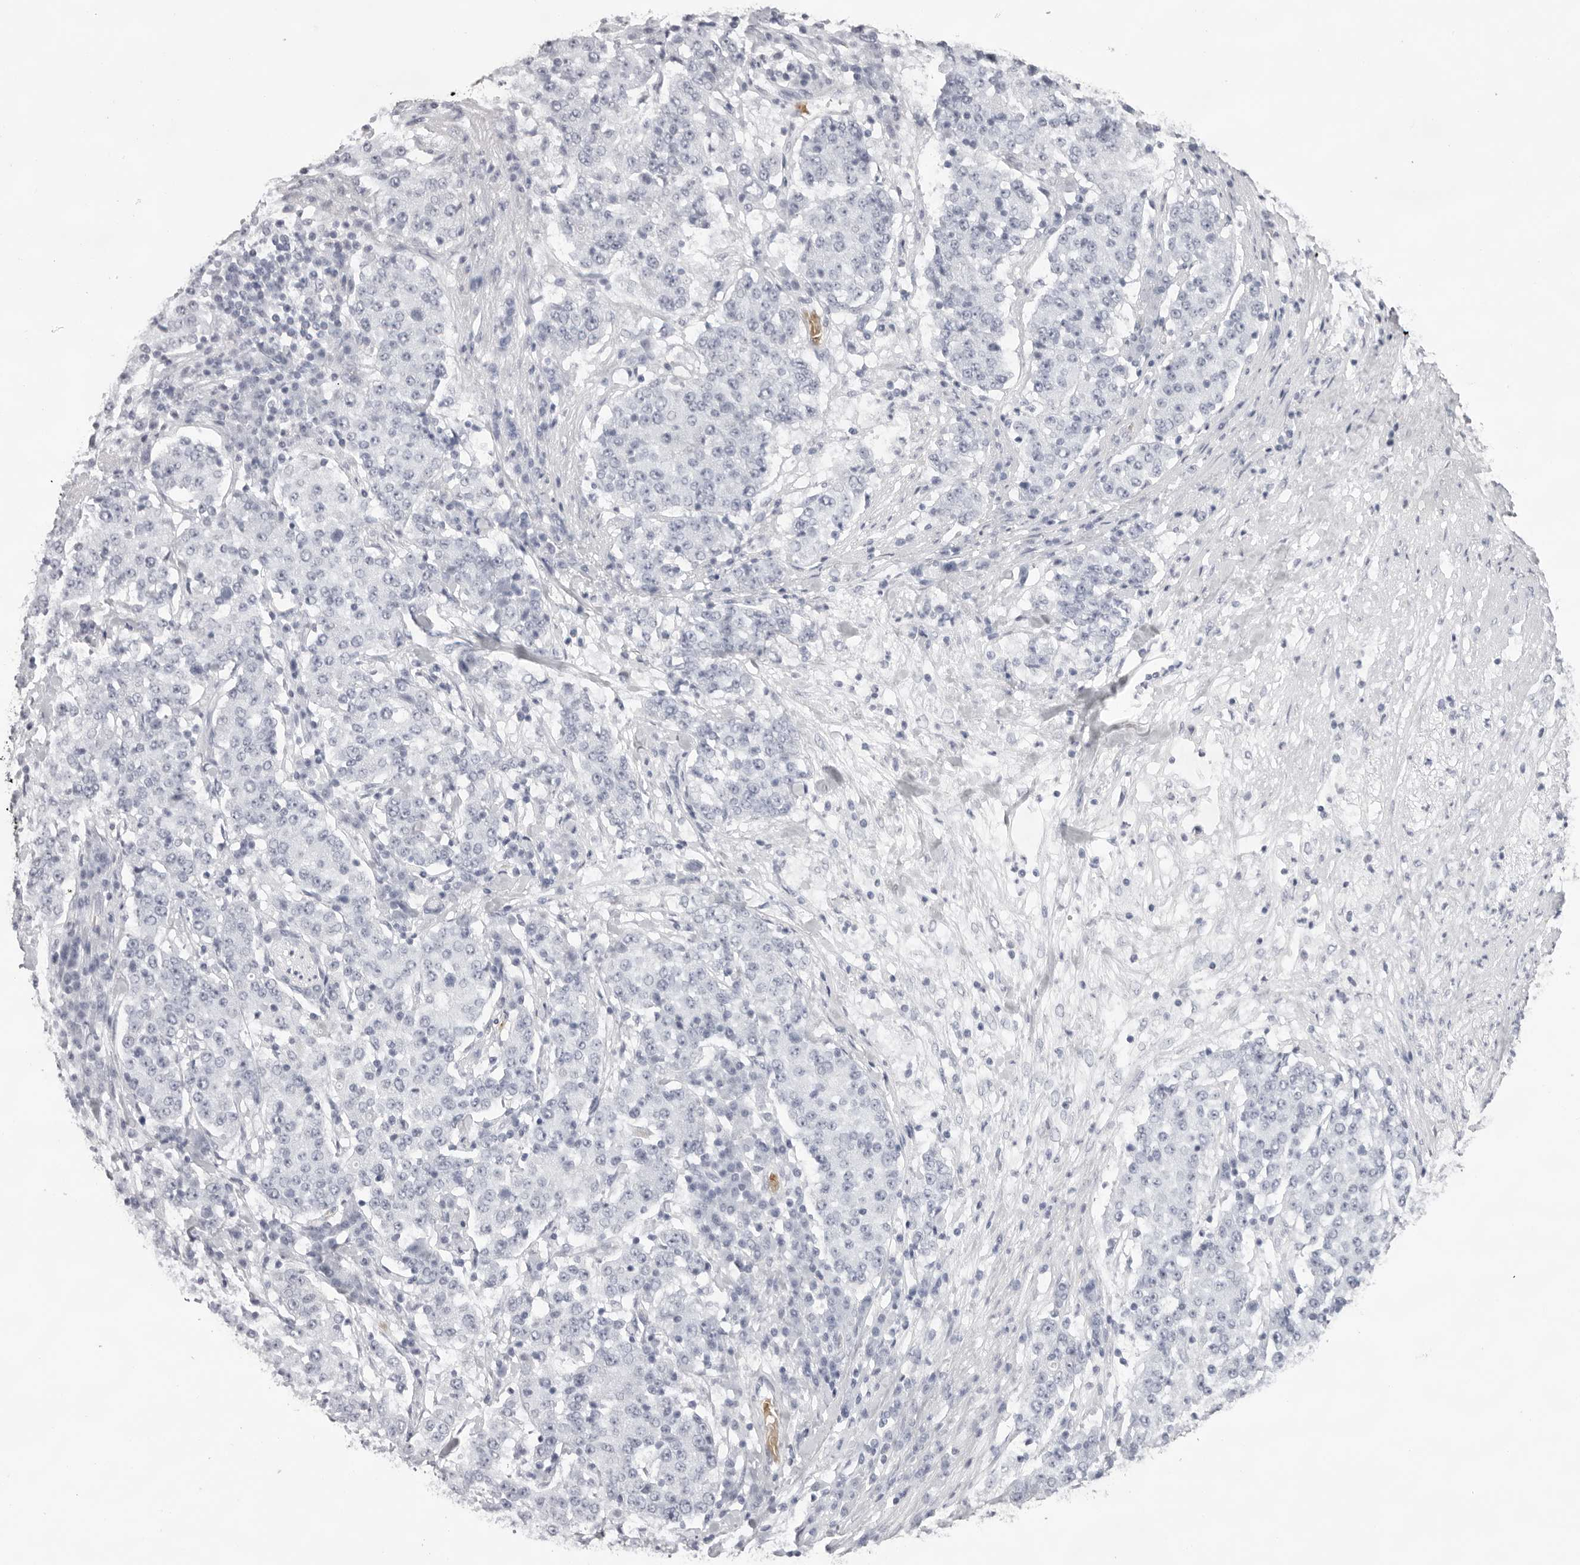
{"staining": {"intensity": "negative", "quantity": "none", "location": "none"}, "tissue": "stomach cancer", "cell_type": "Tumor cells", "image_type": "cancer", "snomed": [{"axis": "morphology", "description": "Adenocarcinoma, NOS"}, {"axis": "topography", "description": "Stomach"}], "caption": "DAB immunohistochemical staining of adenocarcinoma (stomach) shows no significant positivity in tumor cells. (DAB (3,3'-diaminobenzidine) IHC visualized using brightfield microscopy, high magnification).", "gene": "SPTA1", "patient": {"sex": "male", "age": 59}}